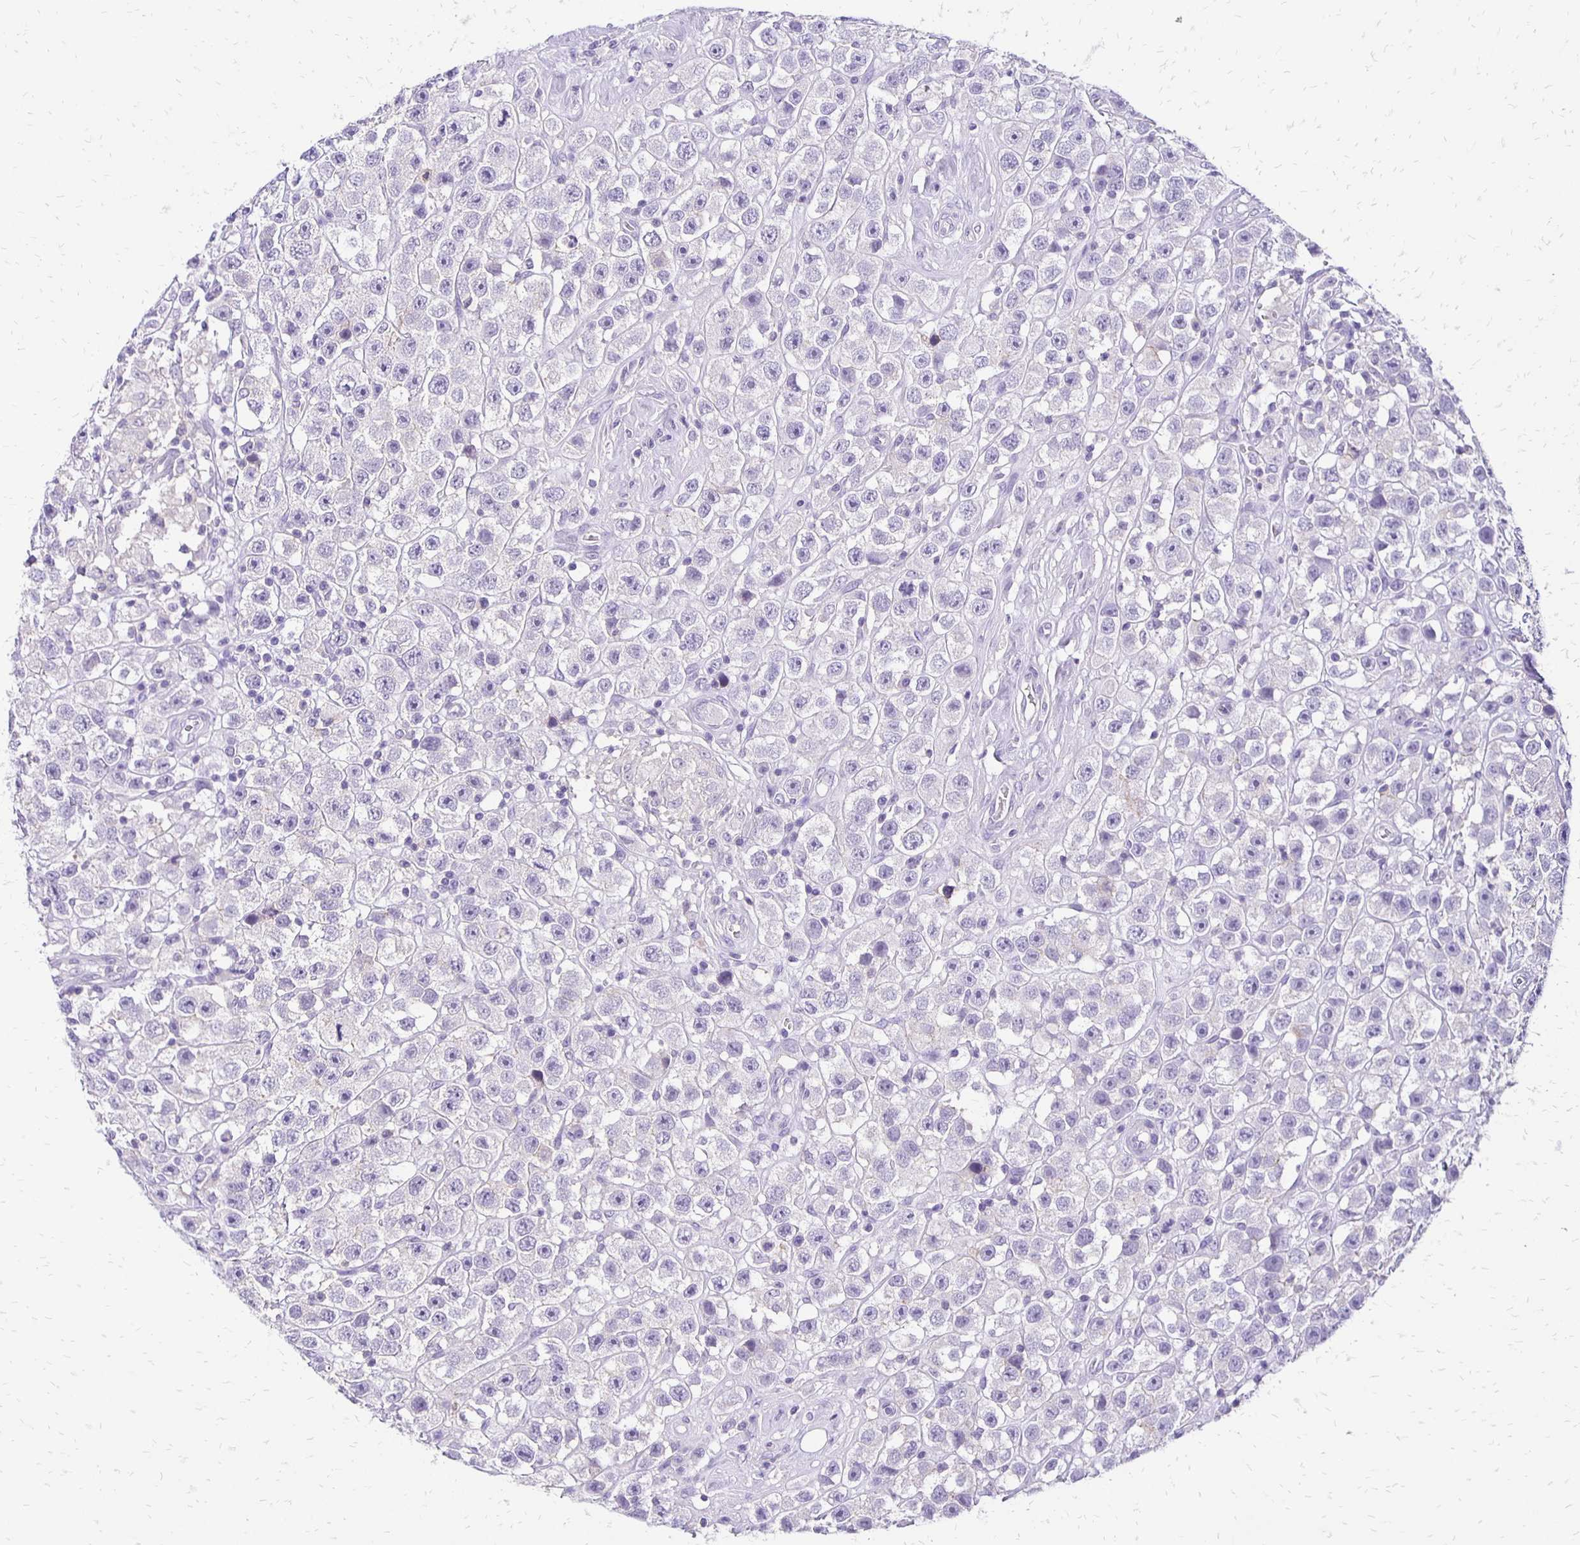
{"staining": {"intensity": "negative", "quantity": "none", "location": "none"}, "tissue": "testis cancer", "cell_type": "Tumor cells", "image_type": "cancer", "snomed": [{"axis": "morphology", "description": "Seminoma, NOS"}, {"axis": "topography", "description": "Testis"}], "caption": "Protein analysis of testis cancer (seminoma) reveals no significant staining in tumor cells. (DAB IHC visualized using brightfield microscopy, high magnification).", "gene": "ANKRD45", "patient": {"sex": "male", "age": 45}}